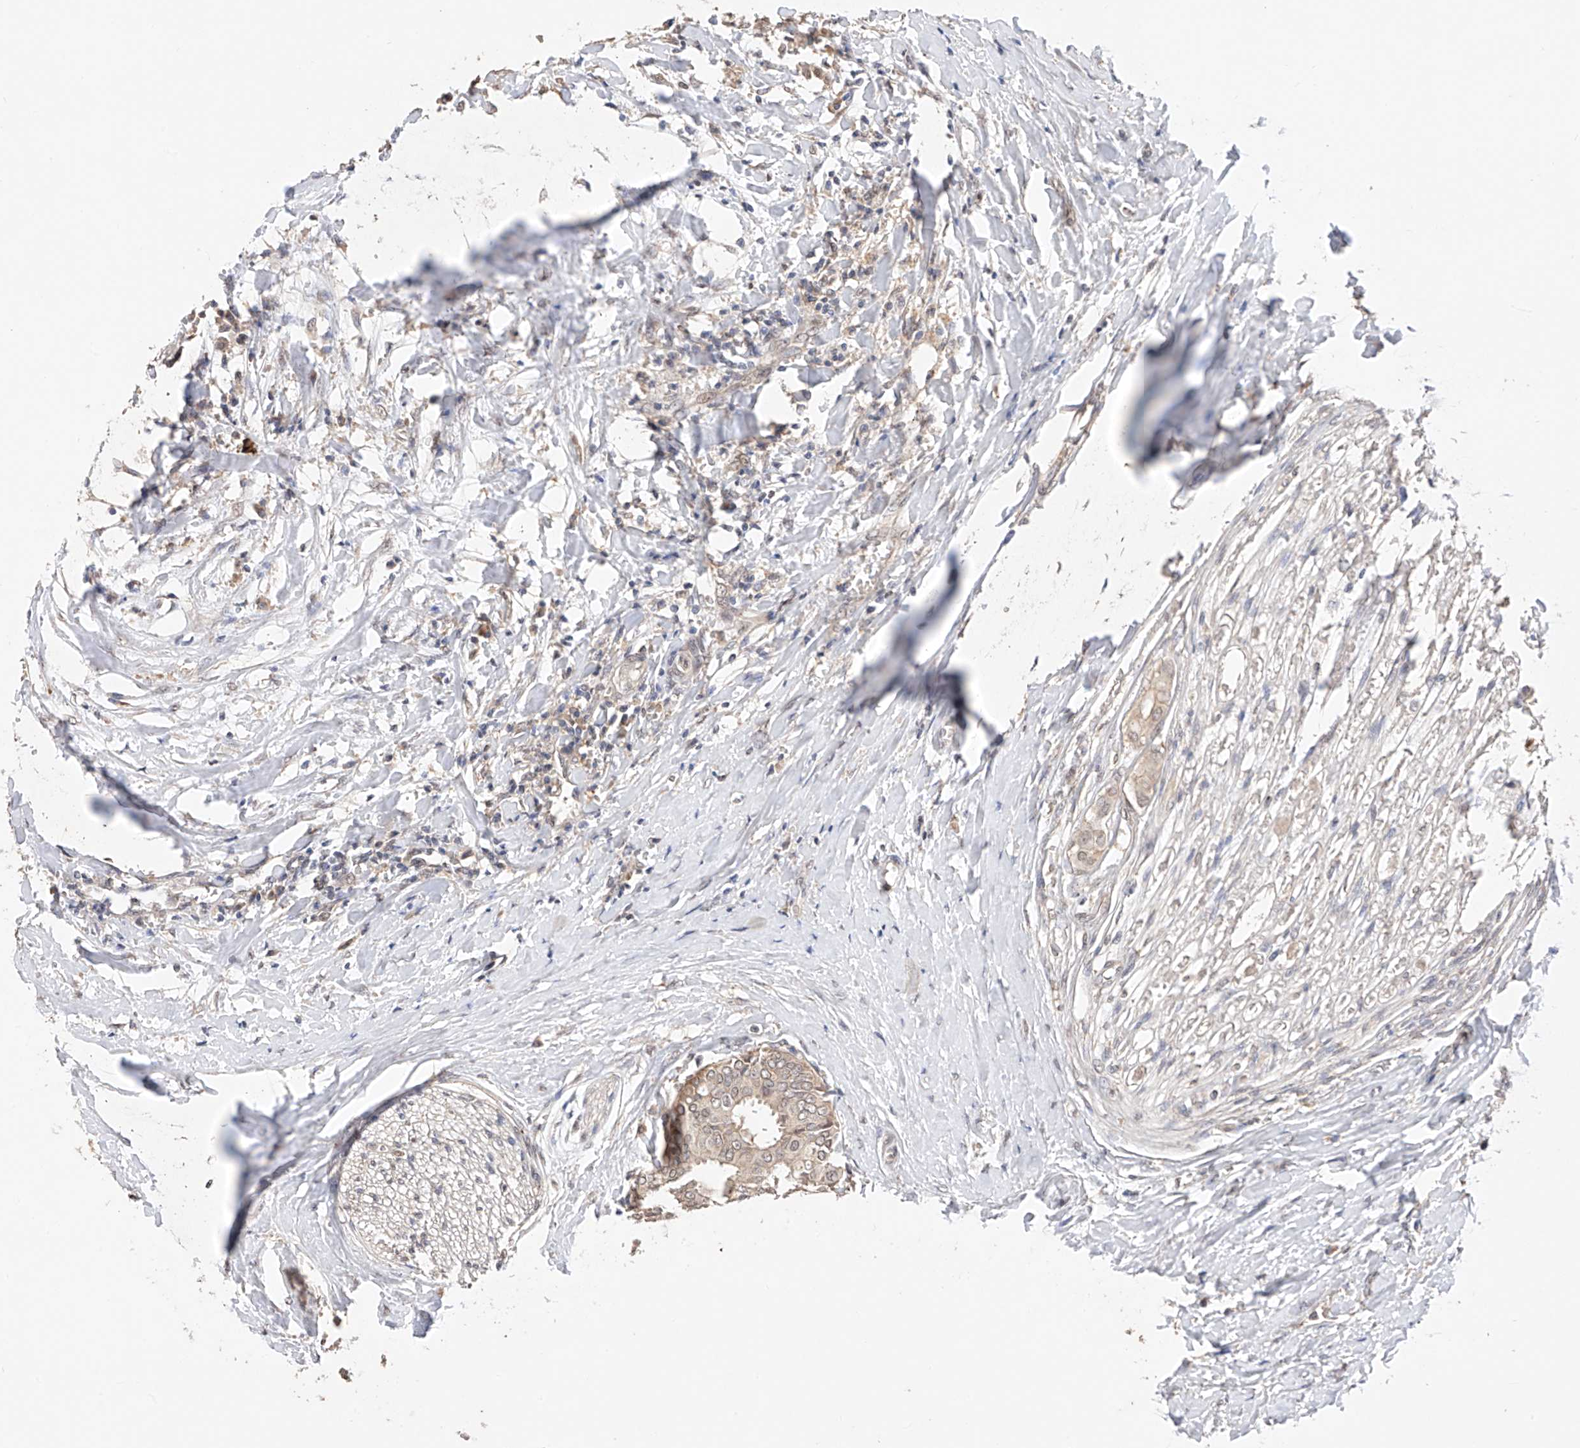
{"staining": {"intensity": "negative", "quantity": "none", "location": "none"}, "tissue": "head and neck cancer", "cell_type": "Tumor cells", "image_type": "cancer", "snomed": [{"axis": "morphology", "description": "Adenocarcinoma, NOS"}, {"axis": "topography", "description": "Salivary gland"}, {"axis": "topography", "description": "Head-Neck"}], "caption": "This is a micrograph of immunohistochemistry (IHC) staining of head and neck adenocarcinoma, which shows no positivity in tumor cells.", "gene": "ZFHX2", "patient": {"sex": "female", "age": 59}}